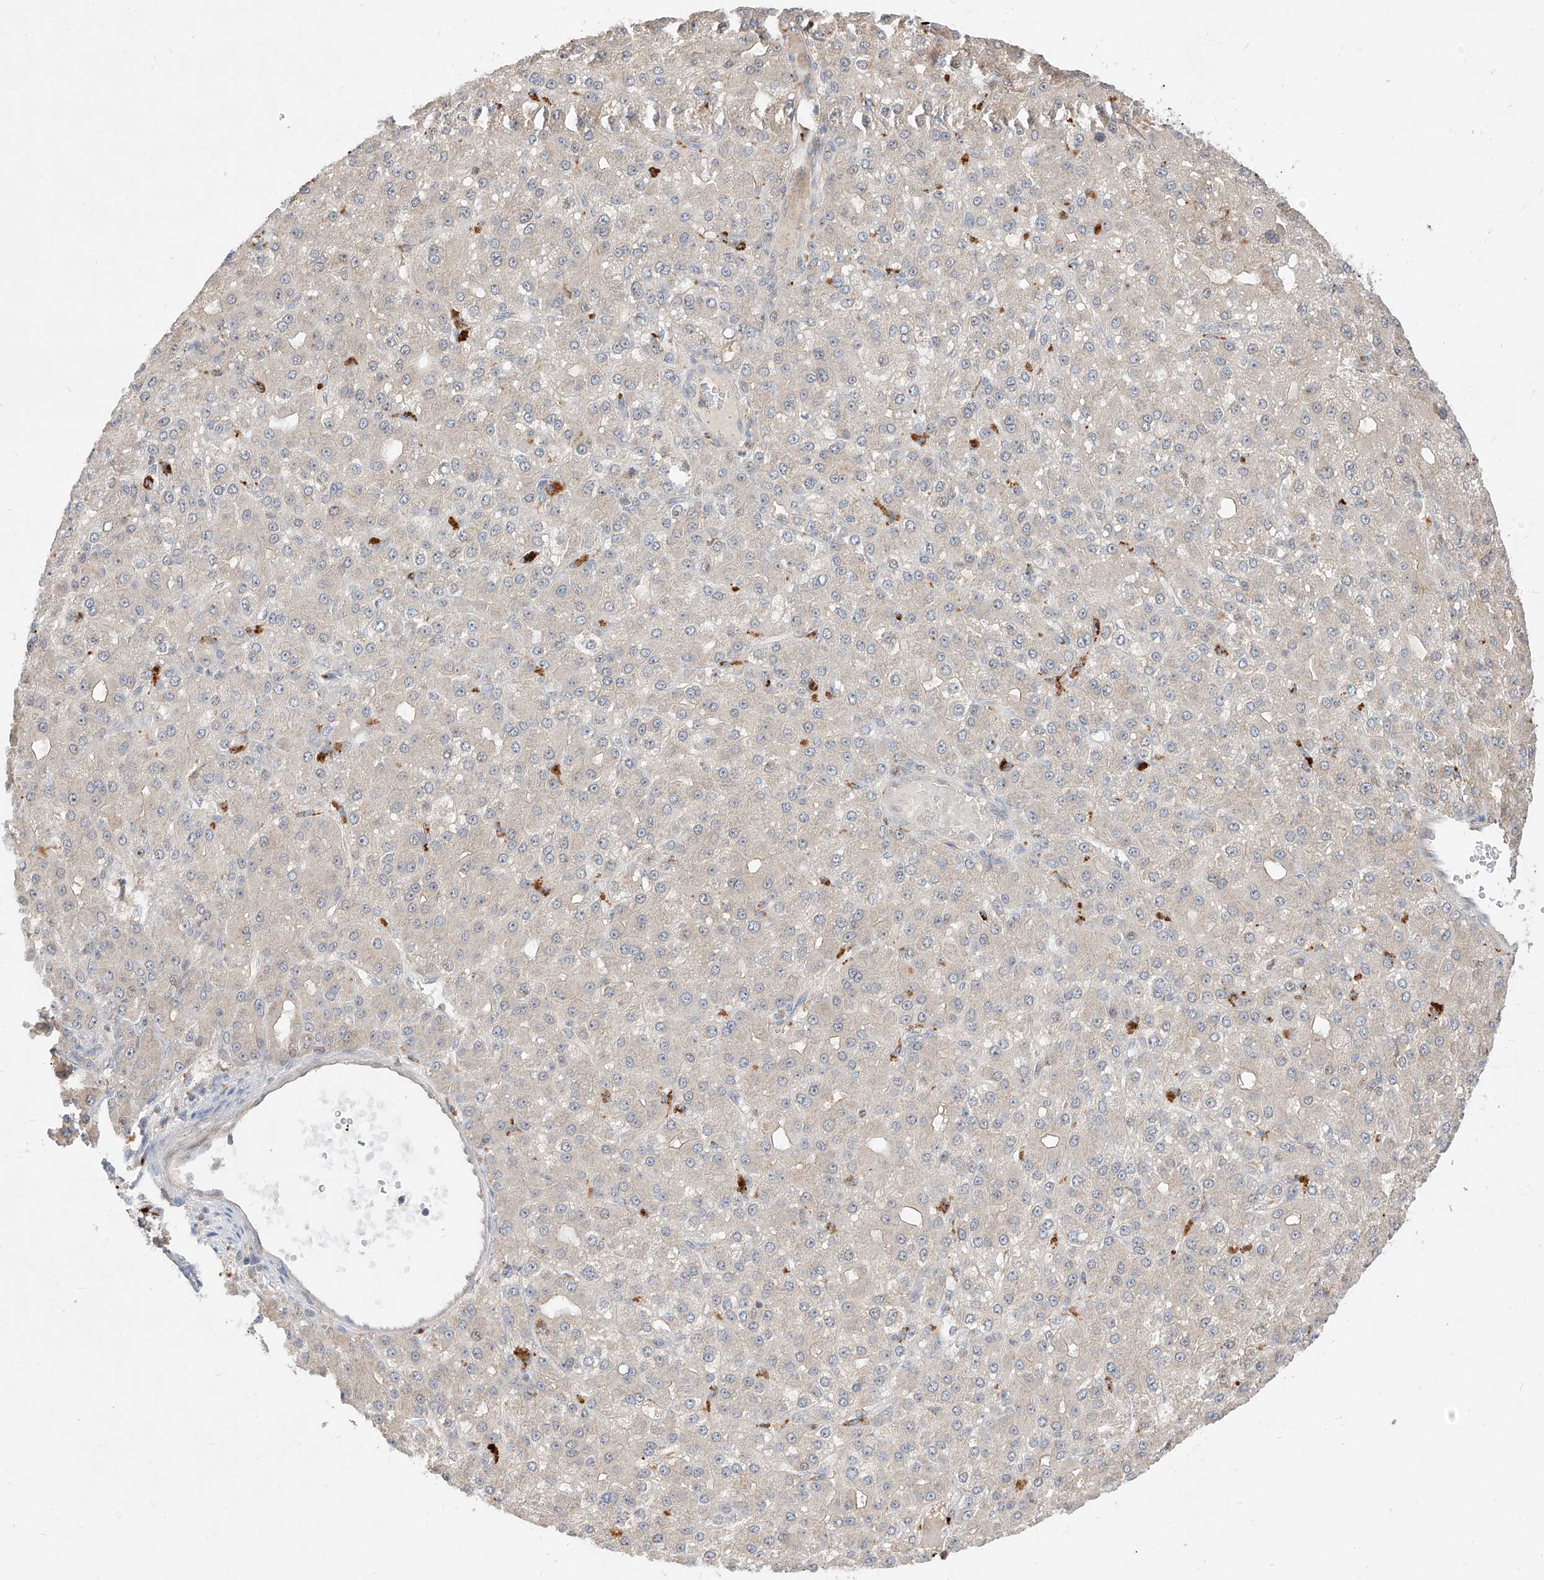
{"staining": {"intensity": "negative", "quantity": "none", "location": "none"}, "tissue": "liver cancer", "cell_type": "Tumor cells", "image_type": "cancer", "snomed": [{"axis": "morphology", "description": "Carcinoma, Hepatocellular, NOS"}, {"axis": "topography", "description": "Liver"}], "caption": "DAB immunohistochemical staining of human liver cancer shows no significant expression in tumor cells.", "gene": "DIRAS3", "patient": {"sex": "male", "age": 67}}